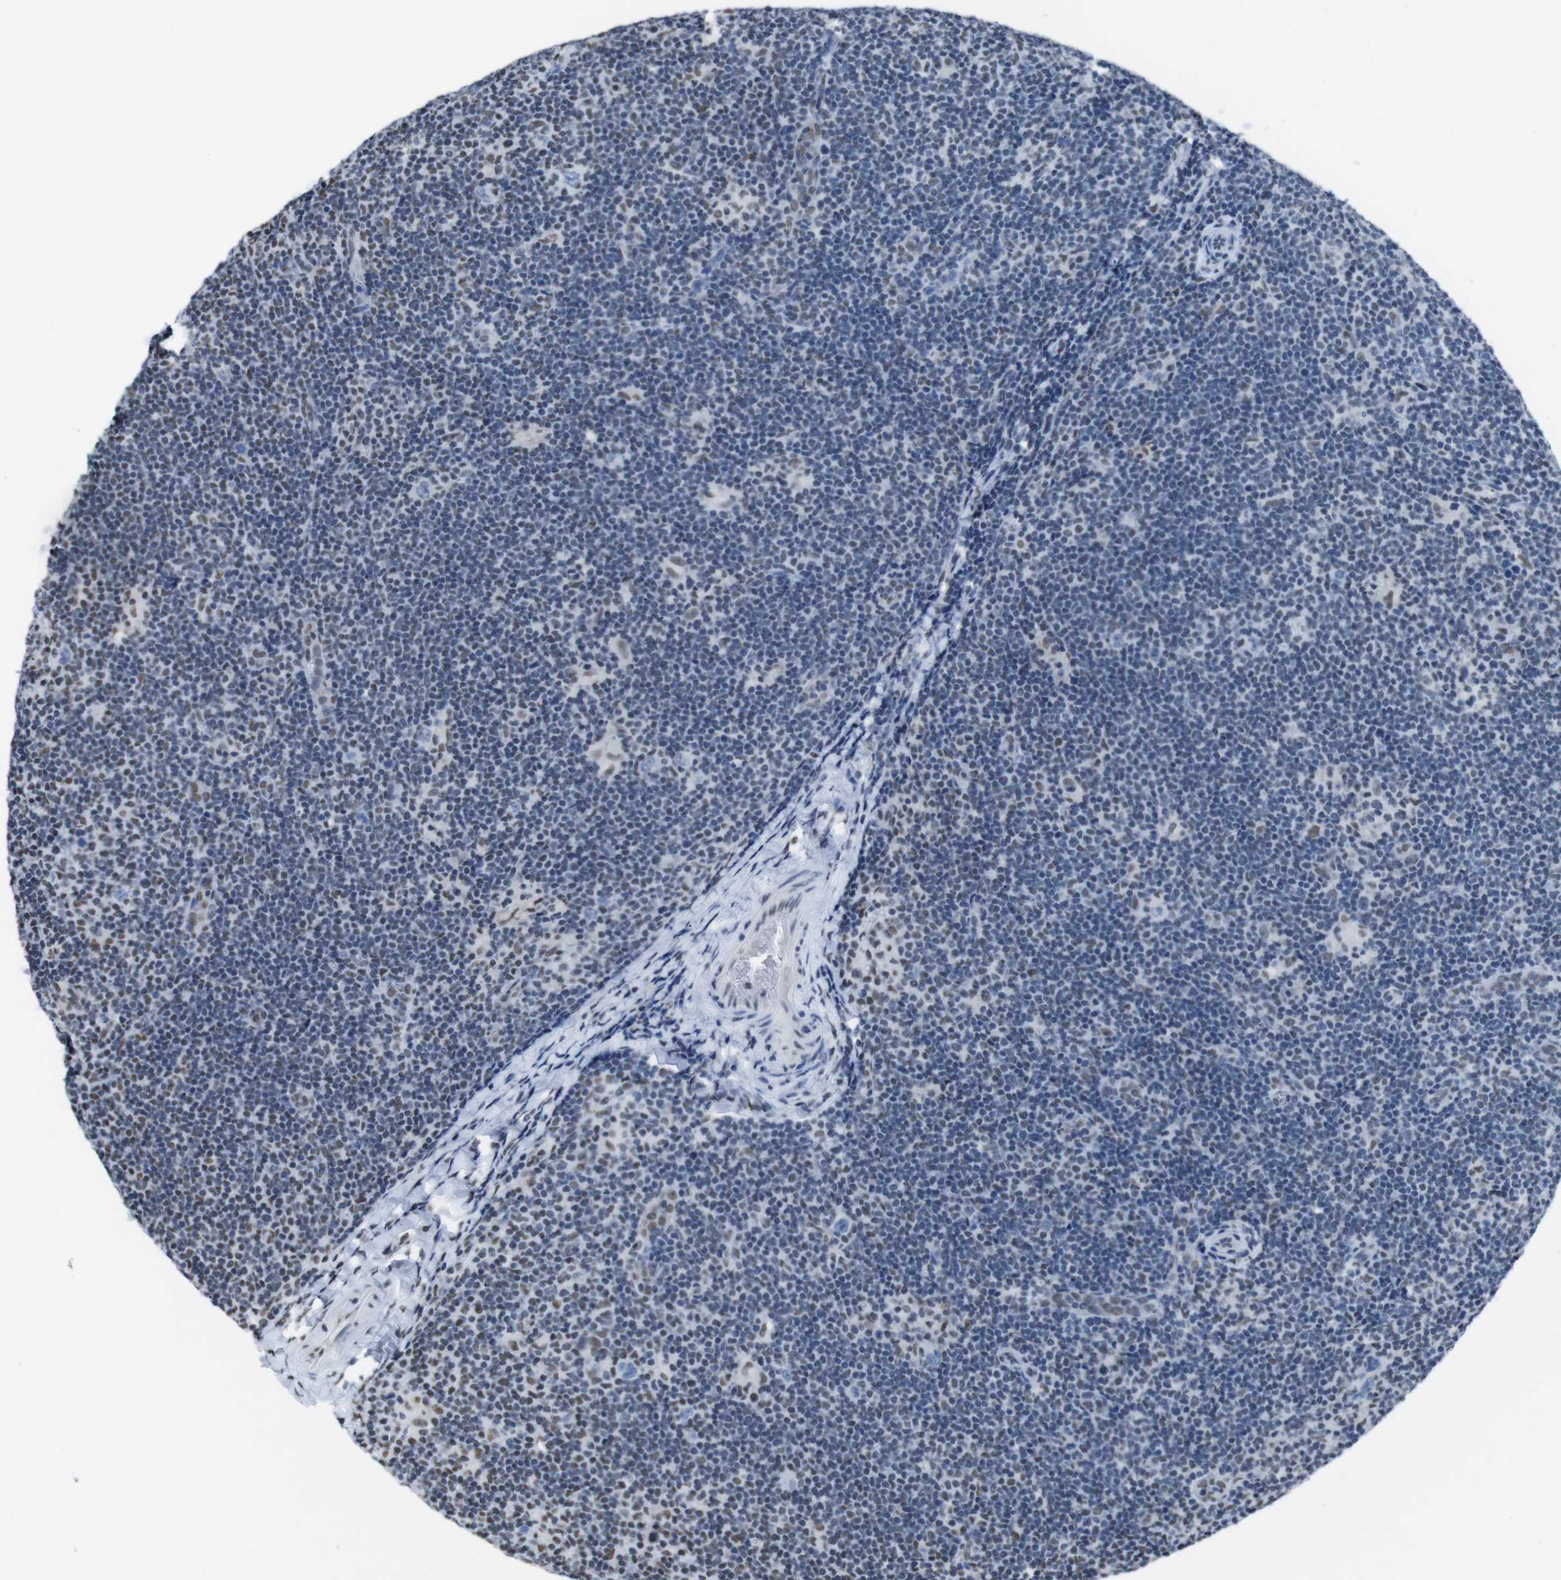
{"staining": {"intensity": "weak", "quantity": "25%-75%", "location": "nuclear"}, "tissue": "lymphoma", "cell_type": "Tumor cells", "image_type": "cancer", "snomed": [{"axis": "morphology", "description": "Hodgkin's disease, NOS"}, {"axis": "topography", "description": "Lymph node"}], "caption": "The photomicrograph displays staining of Hodgkin's disease, revealing weak nuclear protein positivity (brown color) within tumor cells.", "gene": "PIP4P2", "patient": {"sex": "female", "age": 57}}